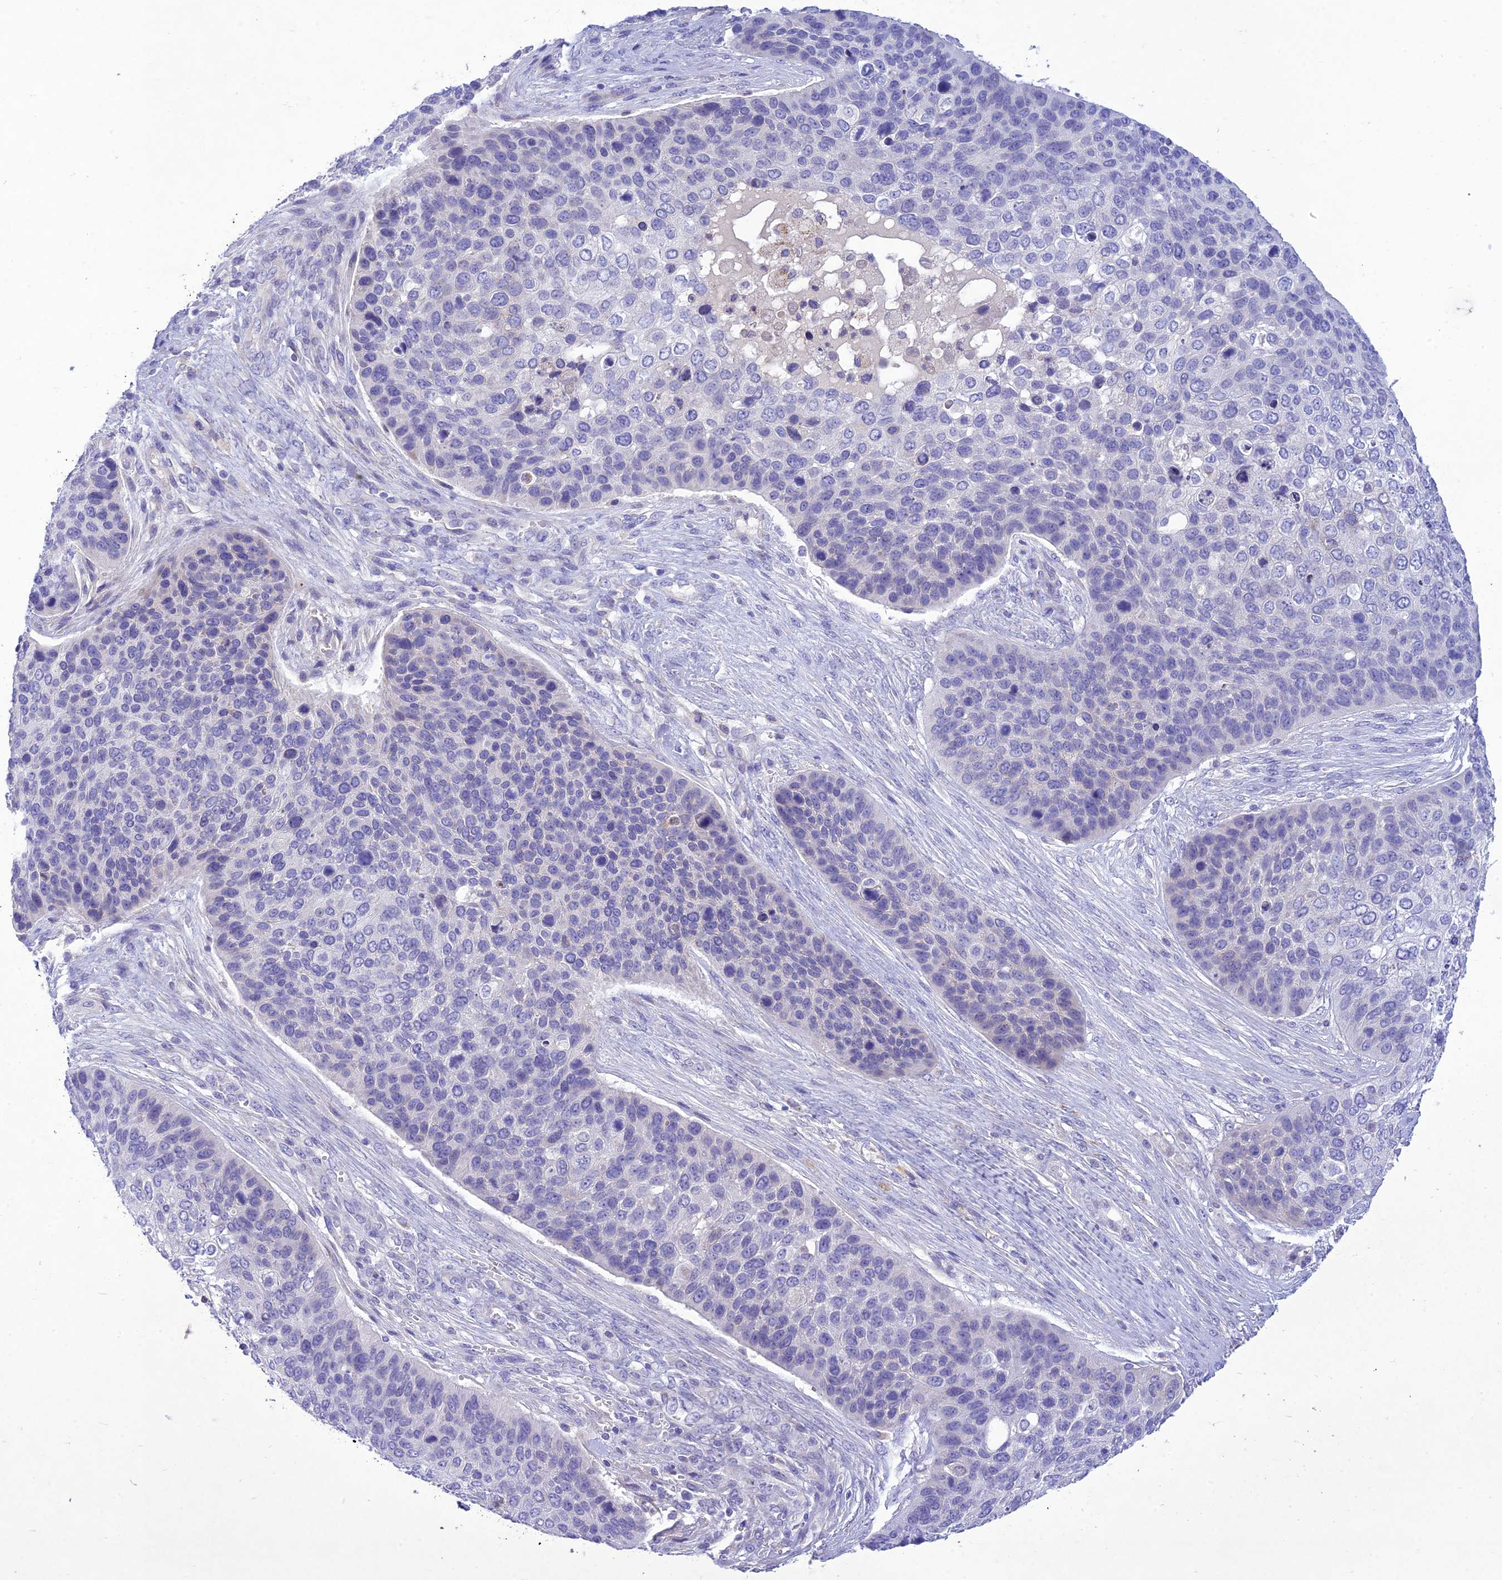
{"staining": {"intensity": "negative", "quantity": "none", "location": "none"}, "tissue": "skin cancer", "cell_type": "Tumor cells", "image_type": "cancer", "snomed": [{"axis": "morphology", "description": "Basal cell carcinoma"}, {"axis": "topography", "description": "Skin"}], "caption": "Histopathology image shows no significant protein positivity in tumor cells of skin basal cell carcinoma. (DAB (3,3'-diaminobenzidine) immunohistochemistry with hematoxylin counter stain).", "gene": "SLC13A5", "patient": {"sex": "female", "age": 74}}